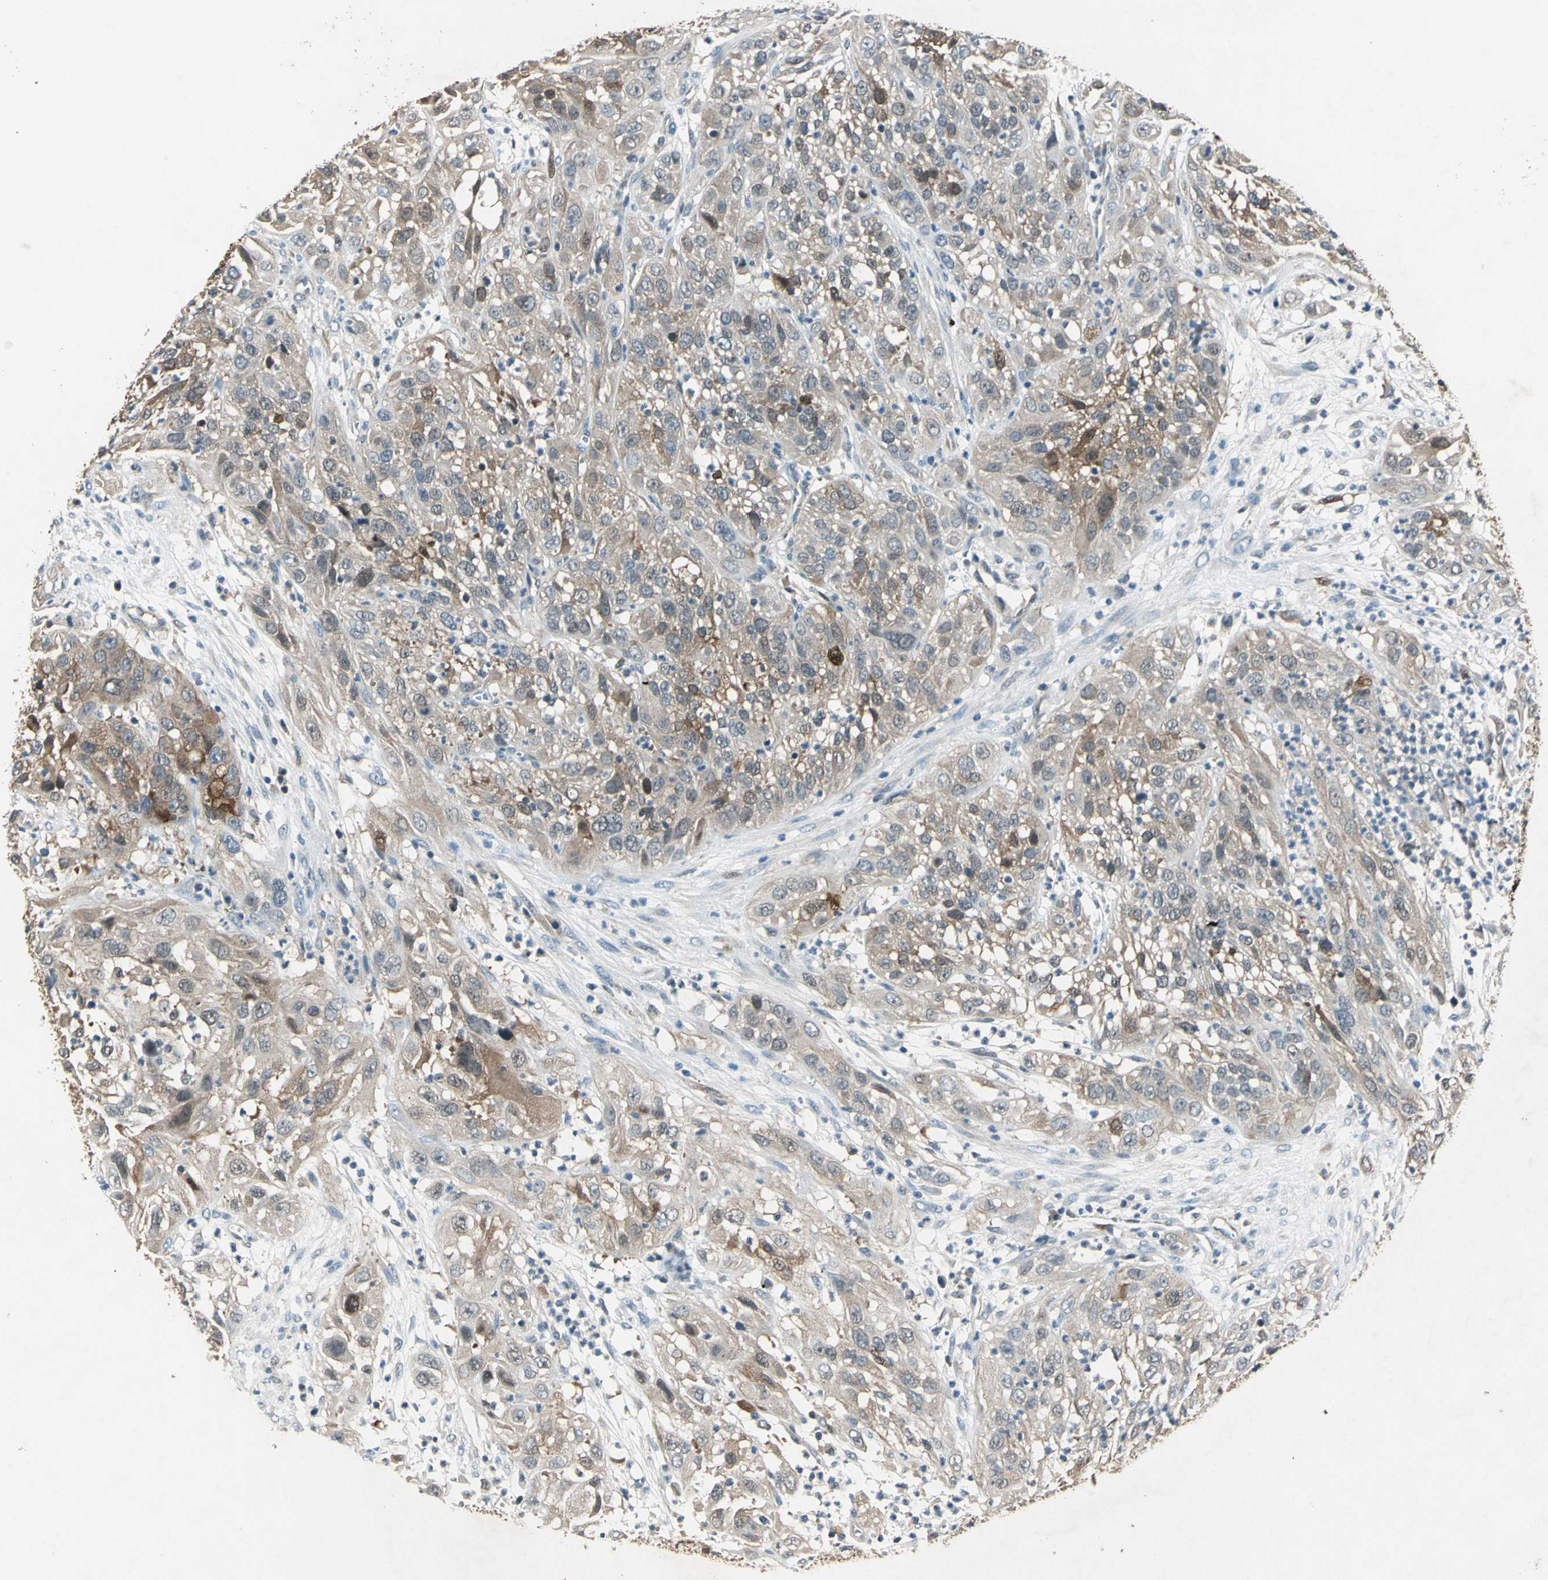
{"staining": {"intensity": "moderate", "quantity": ">75%", "location": "cytoplasmic/membranous"}, "tissue": "cervical cancer", "cell_type": "Tumor cells", "image_type": "cancer", "snomed": [{"axis": "morphology", "description": "Squamous cell carcinoma, NOS"}, {"axis": "topography", "description": "Cervix"}], "caption": "Tumor cells show medium levels of moderate cytoplasmic/membranous staining in about >75% of cells in squamous cell carcinoma (cervical).", "gene": "RRM2B", "patient": {"sex": "female", "age": 32}}